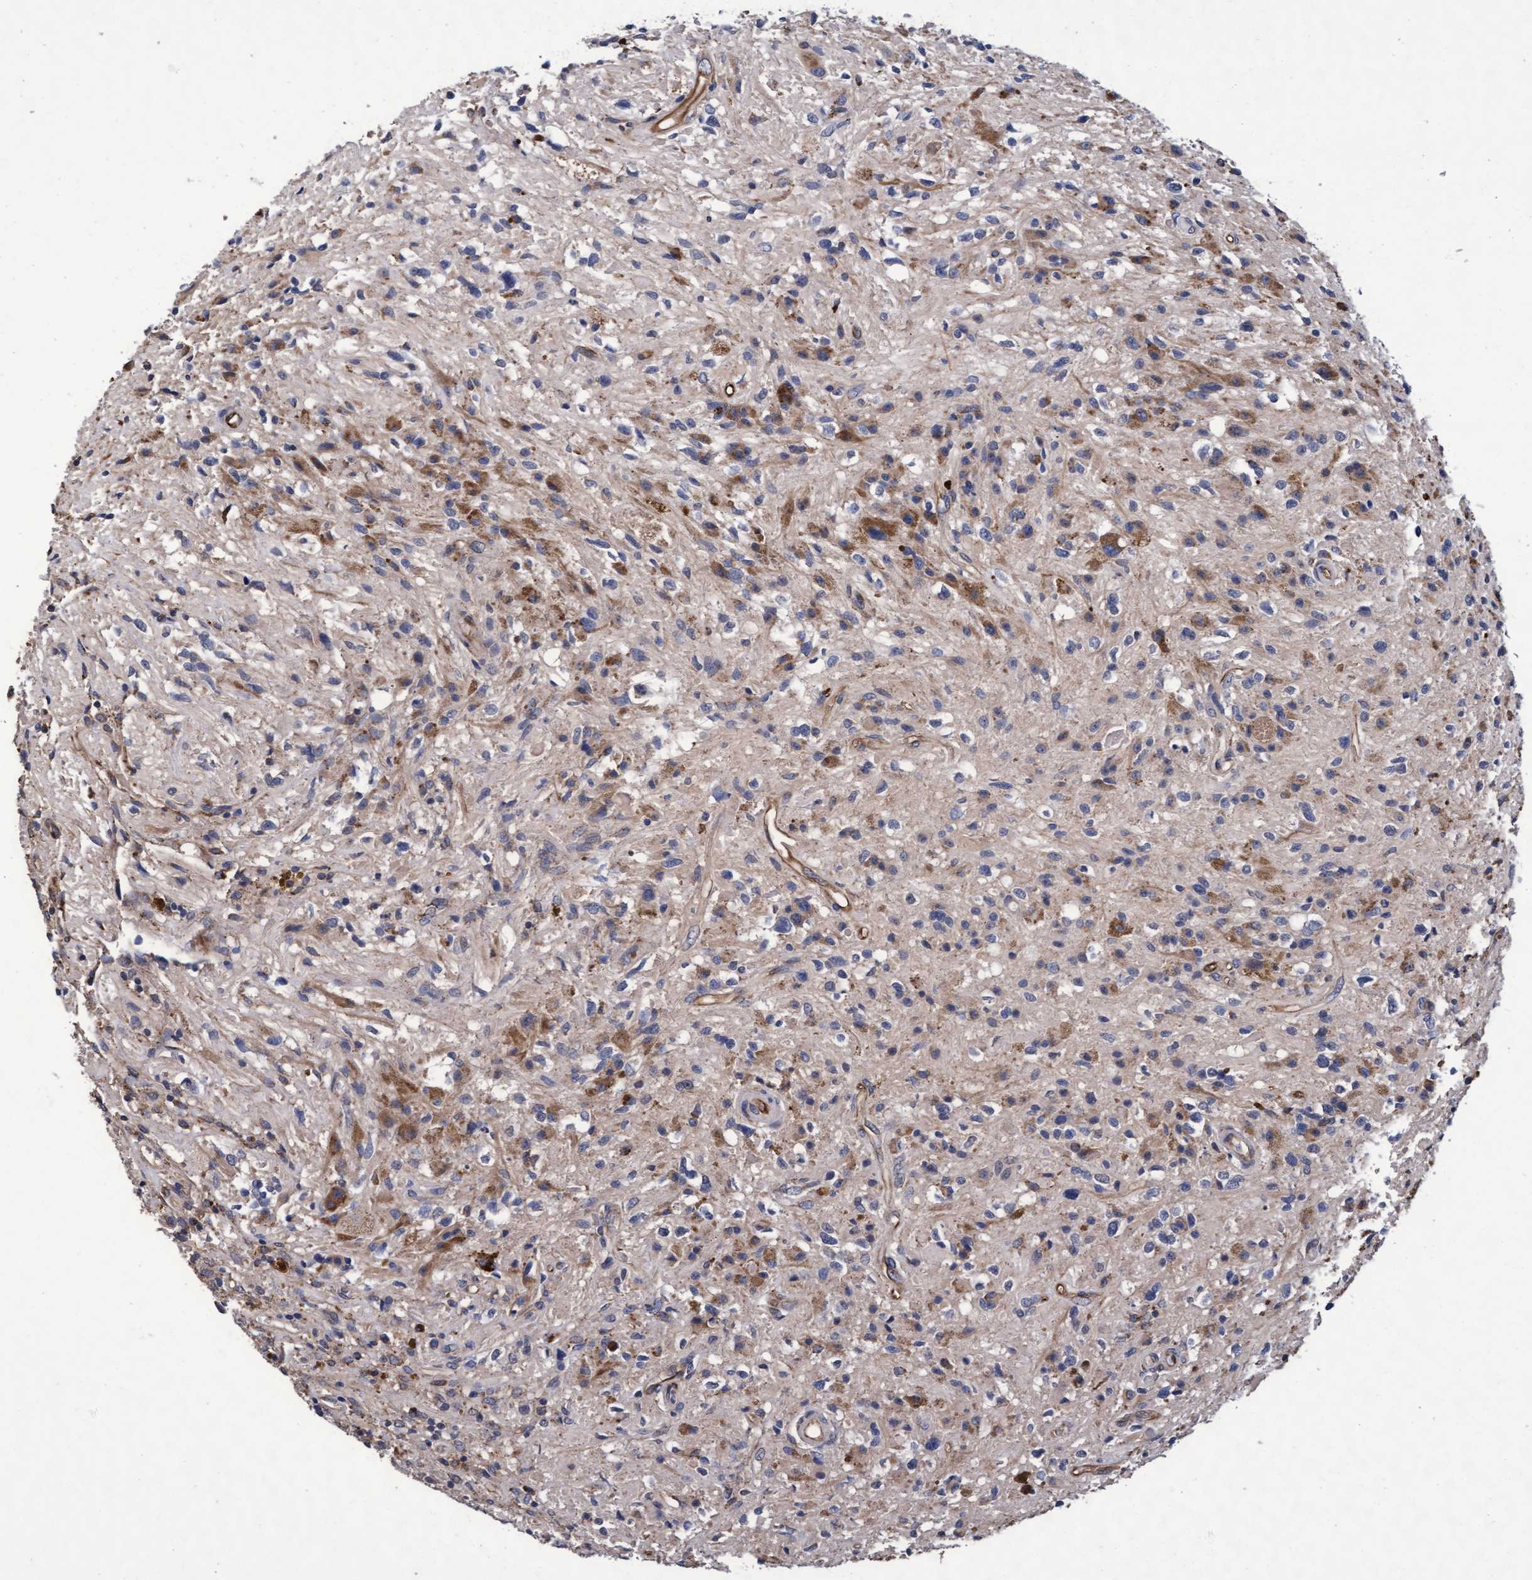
{"staining": {"intensity": "negative", "quantity": "none", "location": "none"}, "tissue": "glioma", "cell_type": "Tumor cells", "image_type": "cancer", "snomed": [{"axis": "morphology", "description": "Glioma, malignant, High grade"}, {"axis": "topography", "description": "Brain"}], "caption": "Immunohistochemical staining of malignant high-grade glioma shows no significant staining in tumor cells.", "gene": "CPQ", "patient": {"sex": "male", "age": 33}}